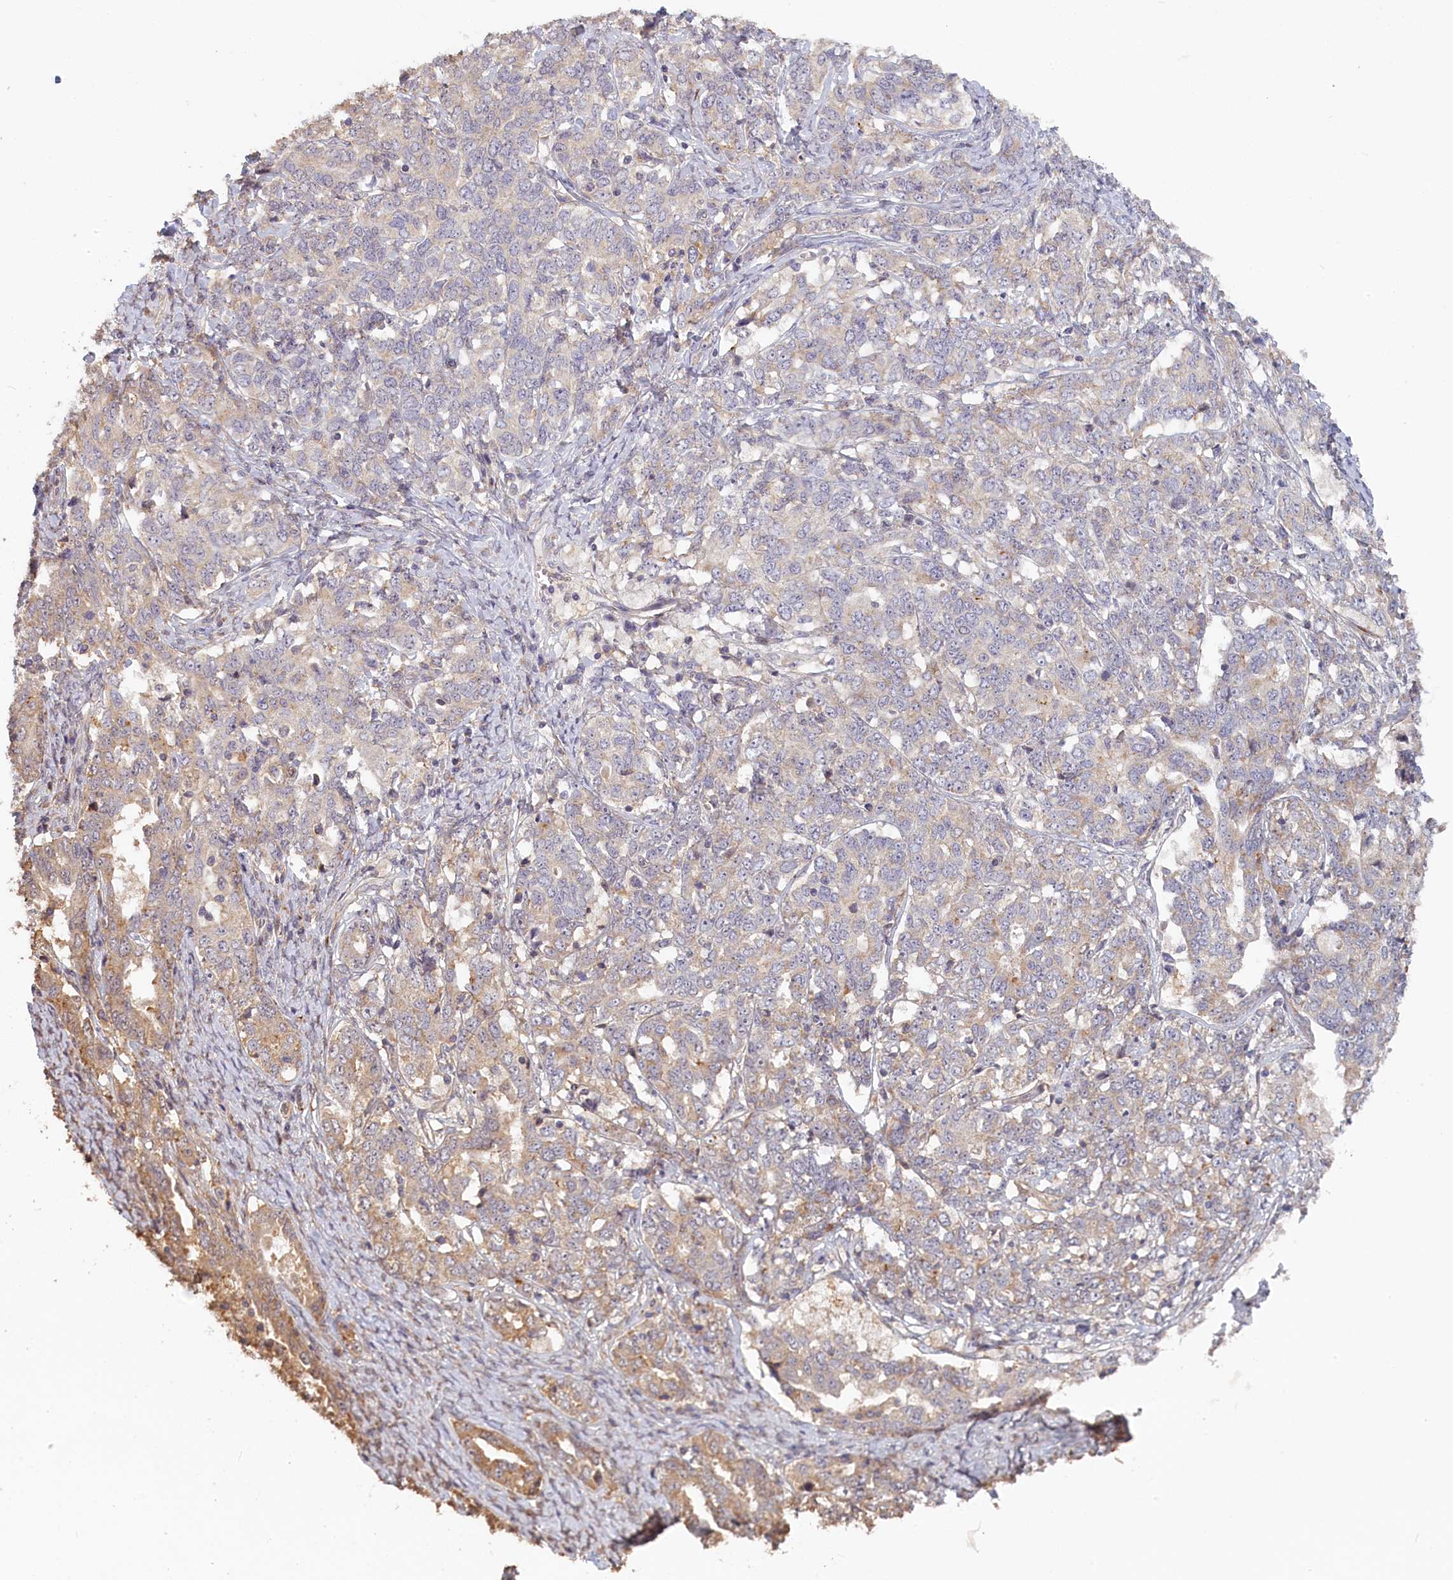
{"staining": {"intensity": "weak", "quantity": "<25%", "location": "cytoplasmic/membranous"}, "tissue": "ovarian cancer", "cell_type": "Tumor cells", "image_type": "cancer", "snomed": [{"axis": "morphology", "description": "Carcinoma, endometroid"}, {"axis": "topography", "description": "Ovary"}], "caption": "This photomicrograph is of endometroid carcinoma (ovarian) stained with immunohistochemistry to label a protein in brown with the nuclei are counter-stained blue. There is no expression in tumor cells.", "gene": "STX16", "patient": {"sex": "female", "age": 62}}